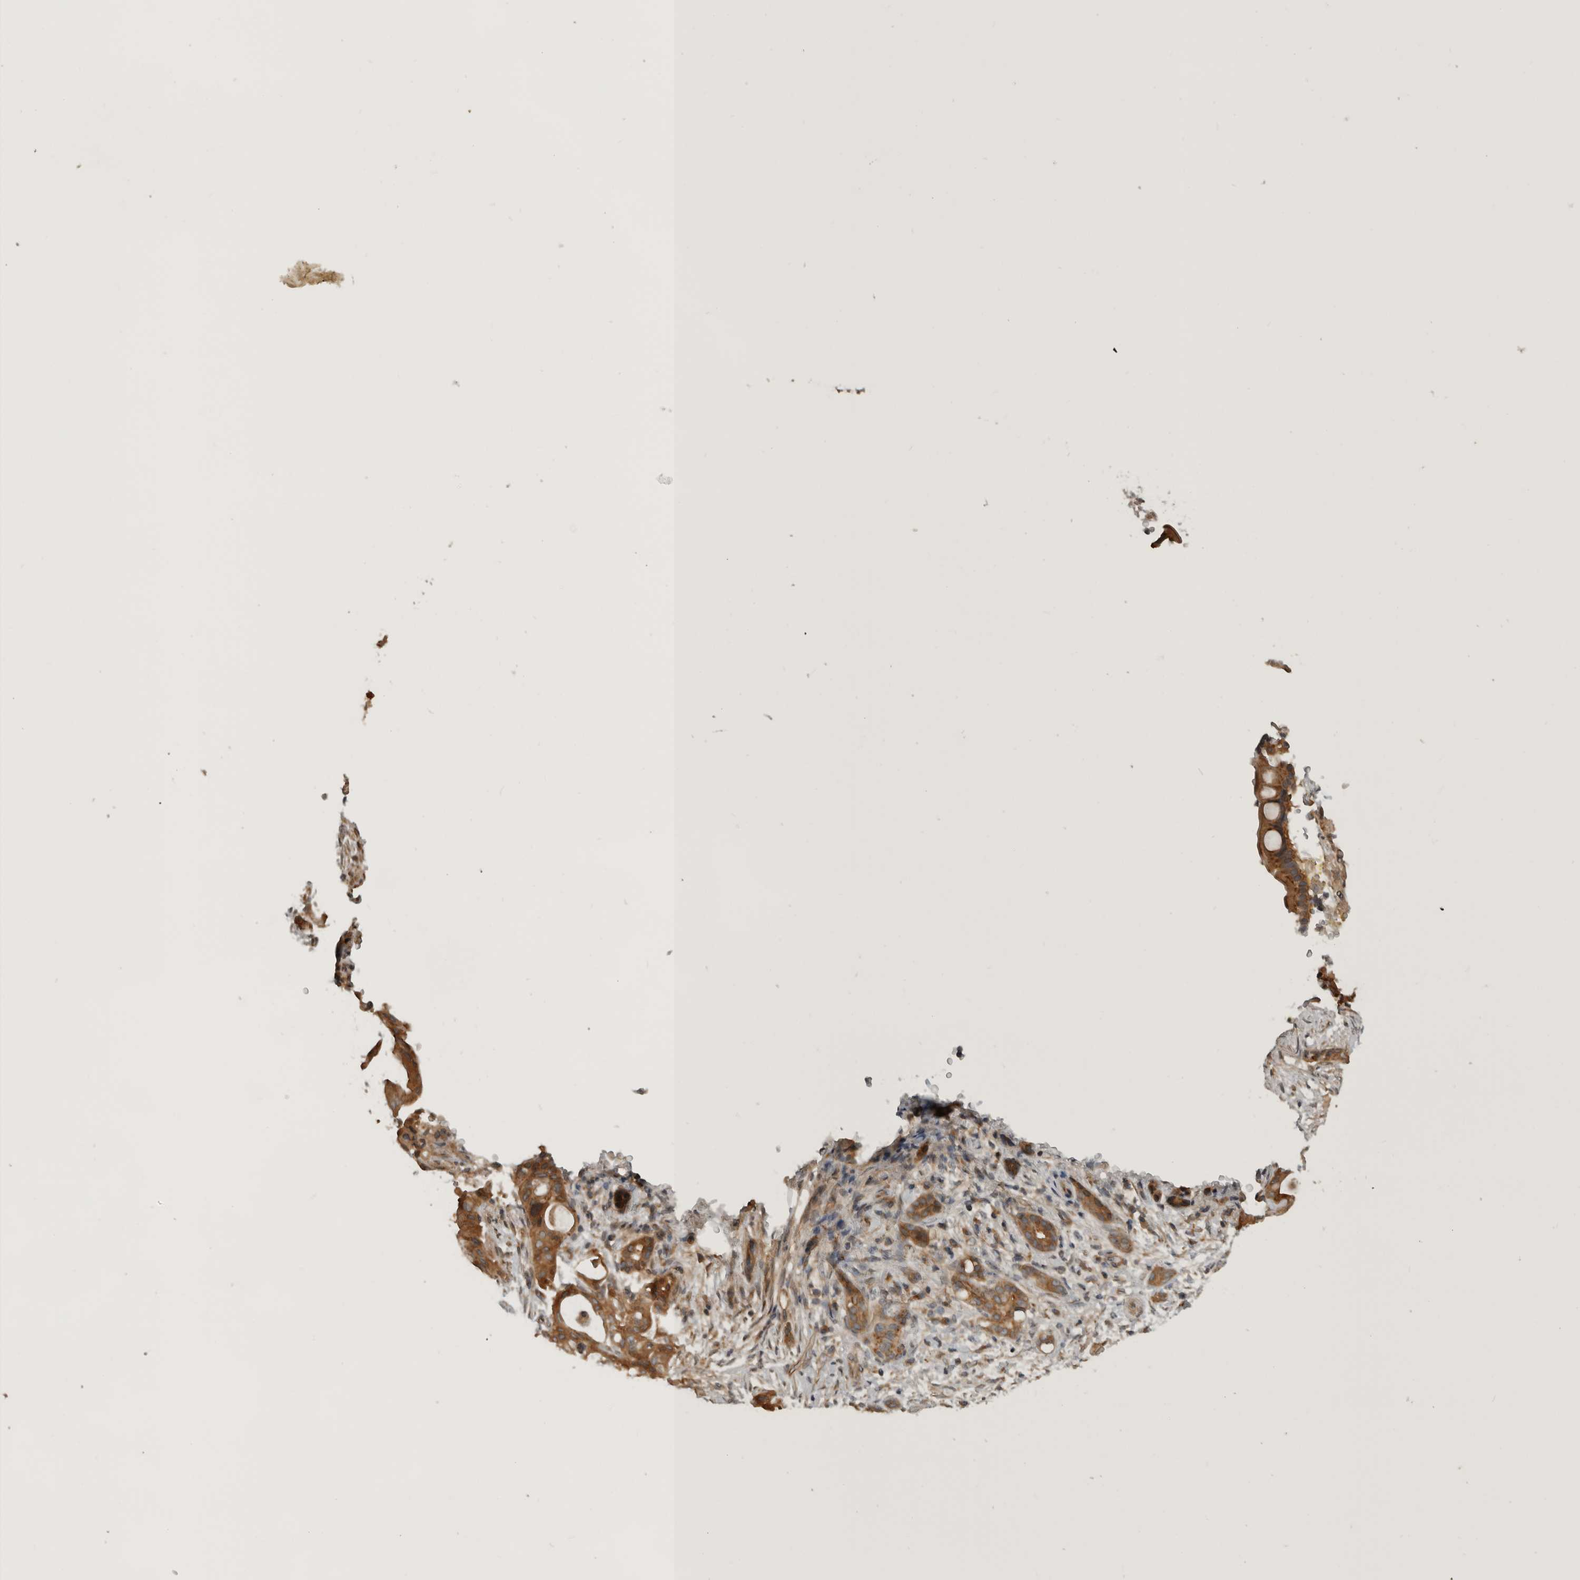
{"staining": {"intensity": "moderate", "quantity": ">75%", "location": "cytoplasmic/membranous"}, "tissue": "pancreatic cancer", "cell_type": "Tumor cells", "image_type": "cancer", "snomed": [{"axis": "morphology", "description": "Adenocarcinoma, NOS"}, {"axis": "topography", "description": "Pancreas"}], "caption": "IHC photomicrograph of neoplastic tissue: pancreatic cancer (adenocarcinoma) stained using immunohistochemistry shows medium levels of moderate protein expression localized specifically in the cytoplasmic/membranous of tumor cells, appearing as a cytoplasmic/membranous brown color.", "gene": "CUEDC1", "patient": {"sex": "male", "age": 58}}